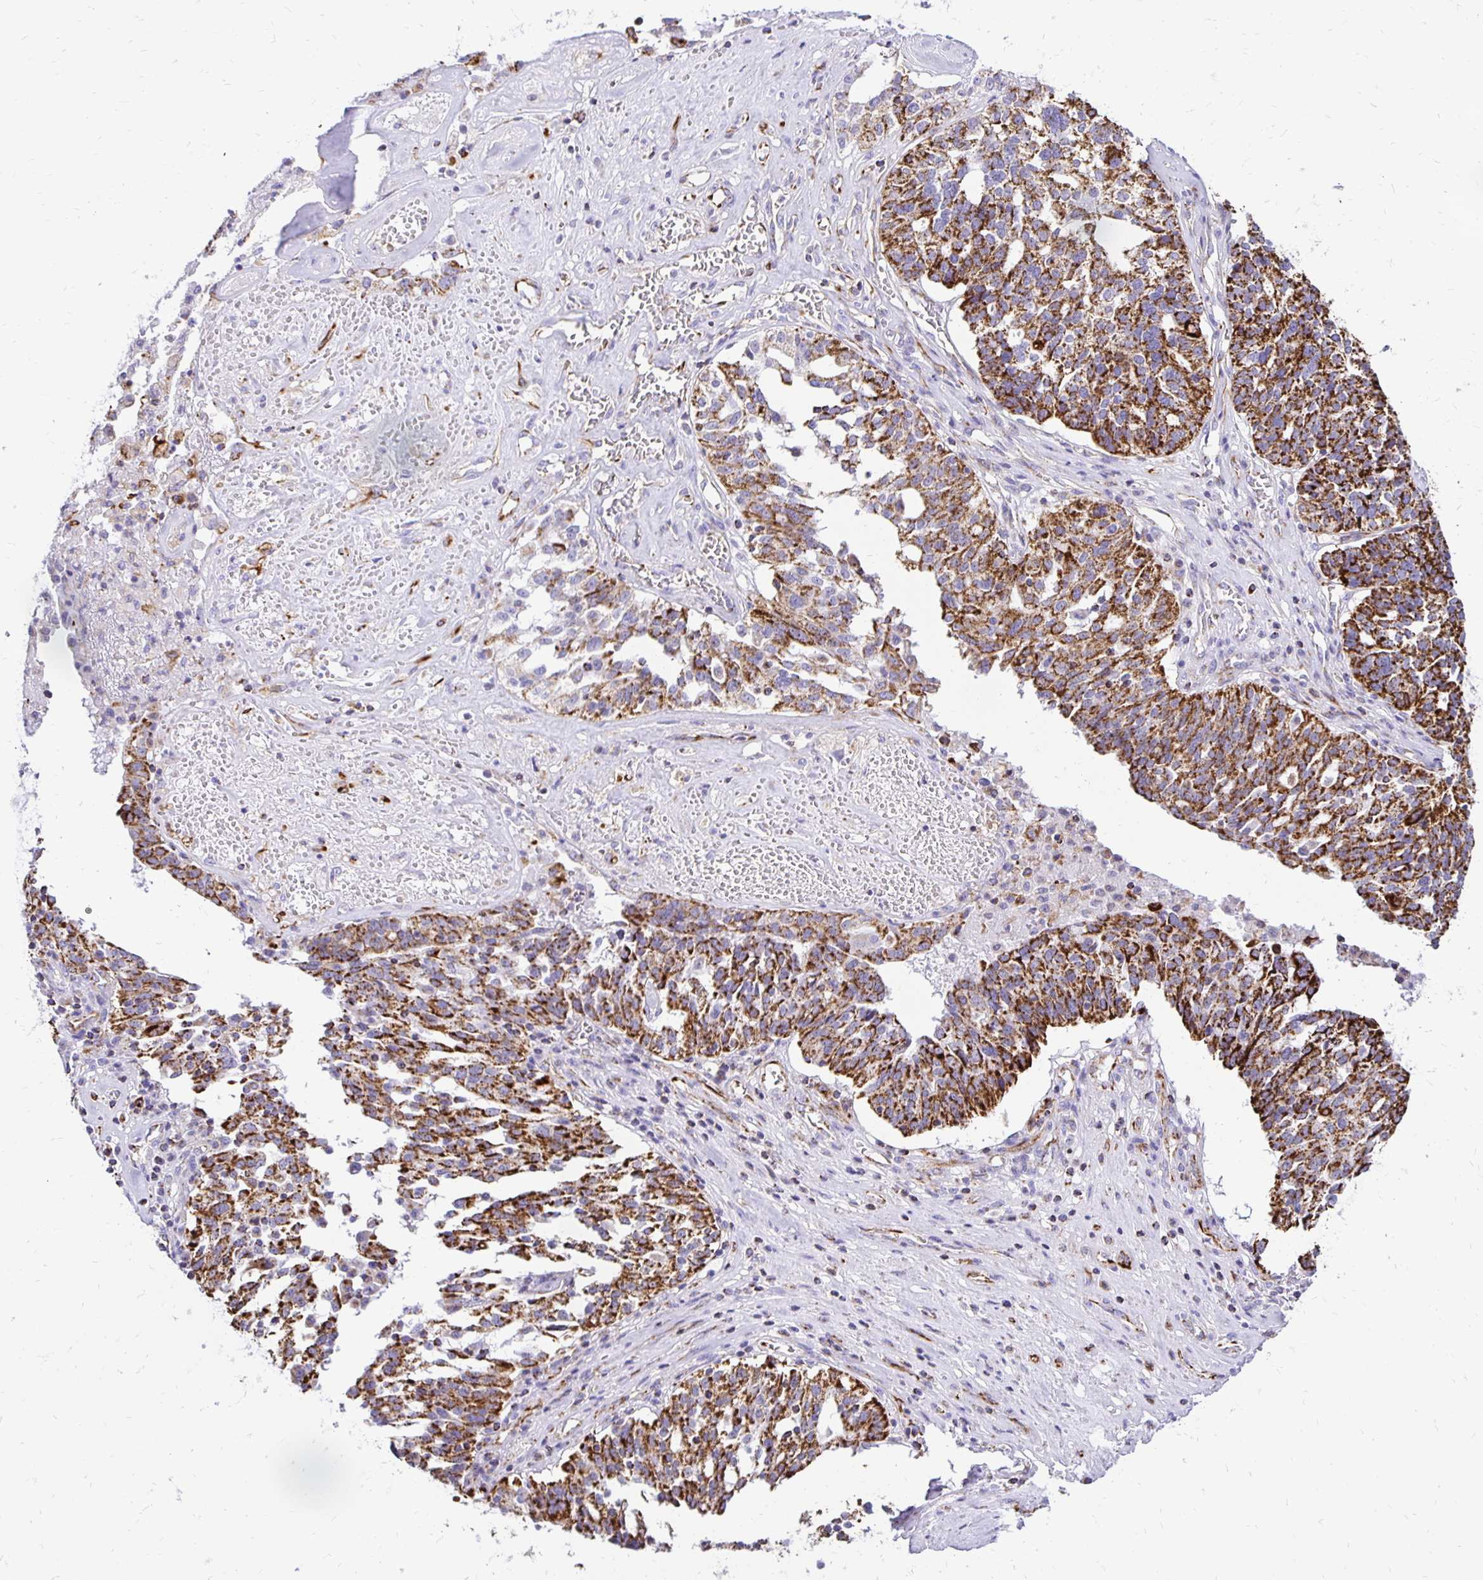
{"staining": {"intensity": "strong", "quantity": ">75%", "location": "cytoplasmic/membranous"}, "tissue": "ovarian cancer", "cell_type": "Tumor cells", "image_type": "cancer", "snomed": [{"axis": "morphology", "description": "Cystadenocarcinoma, serous, NOS"}, {"axis": "topography", "description": "Ovary"}], "caption": "Tumor cells exhibit high levels of strong cytoplasmic/membranous positivity in approximately >75% of cells in human serous cystadenocarcinoma (ovarian).", "gene": "PLAAT2", "patient": {"sex": "female", "age": 59}}